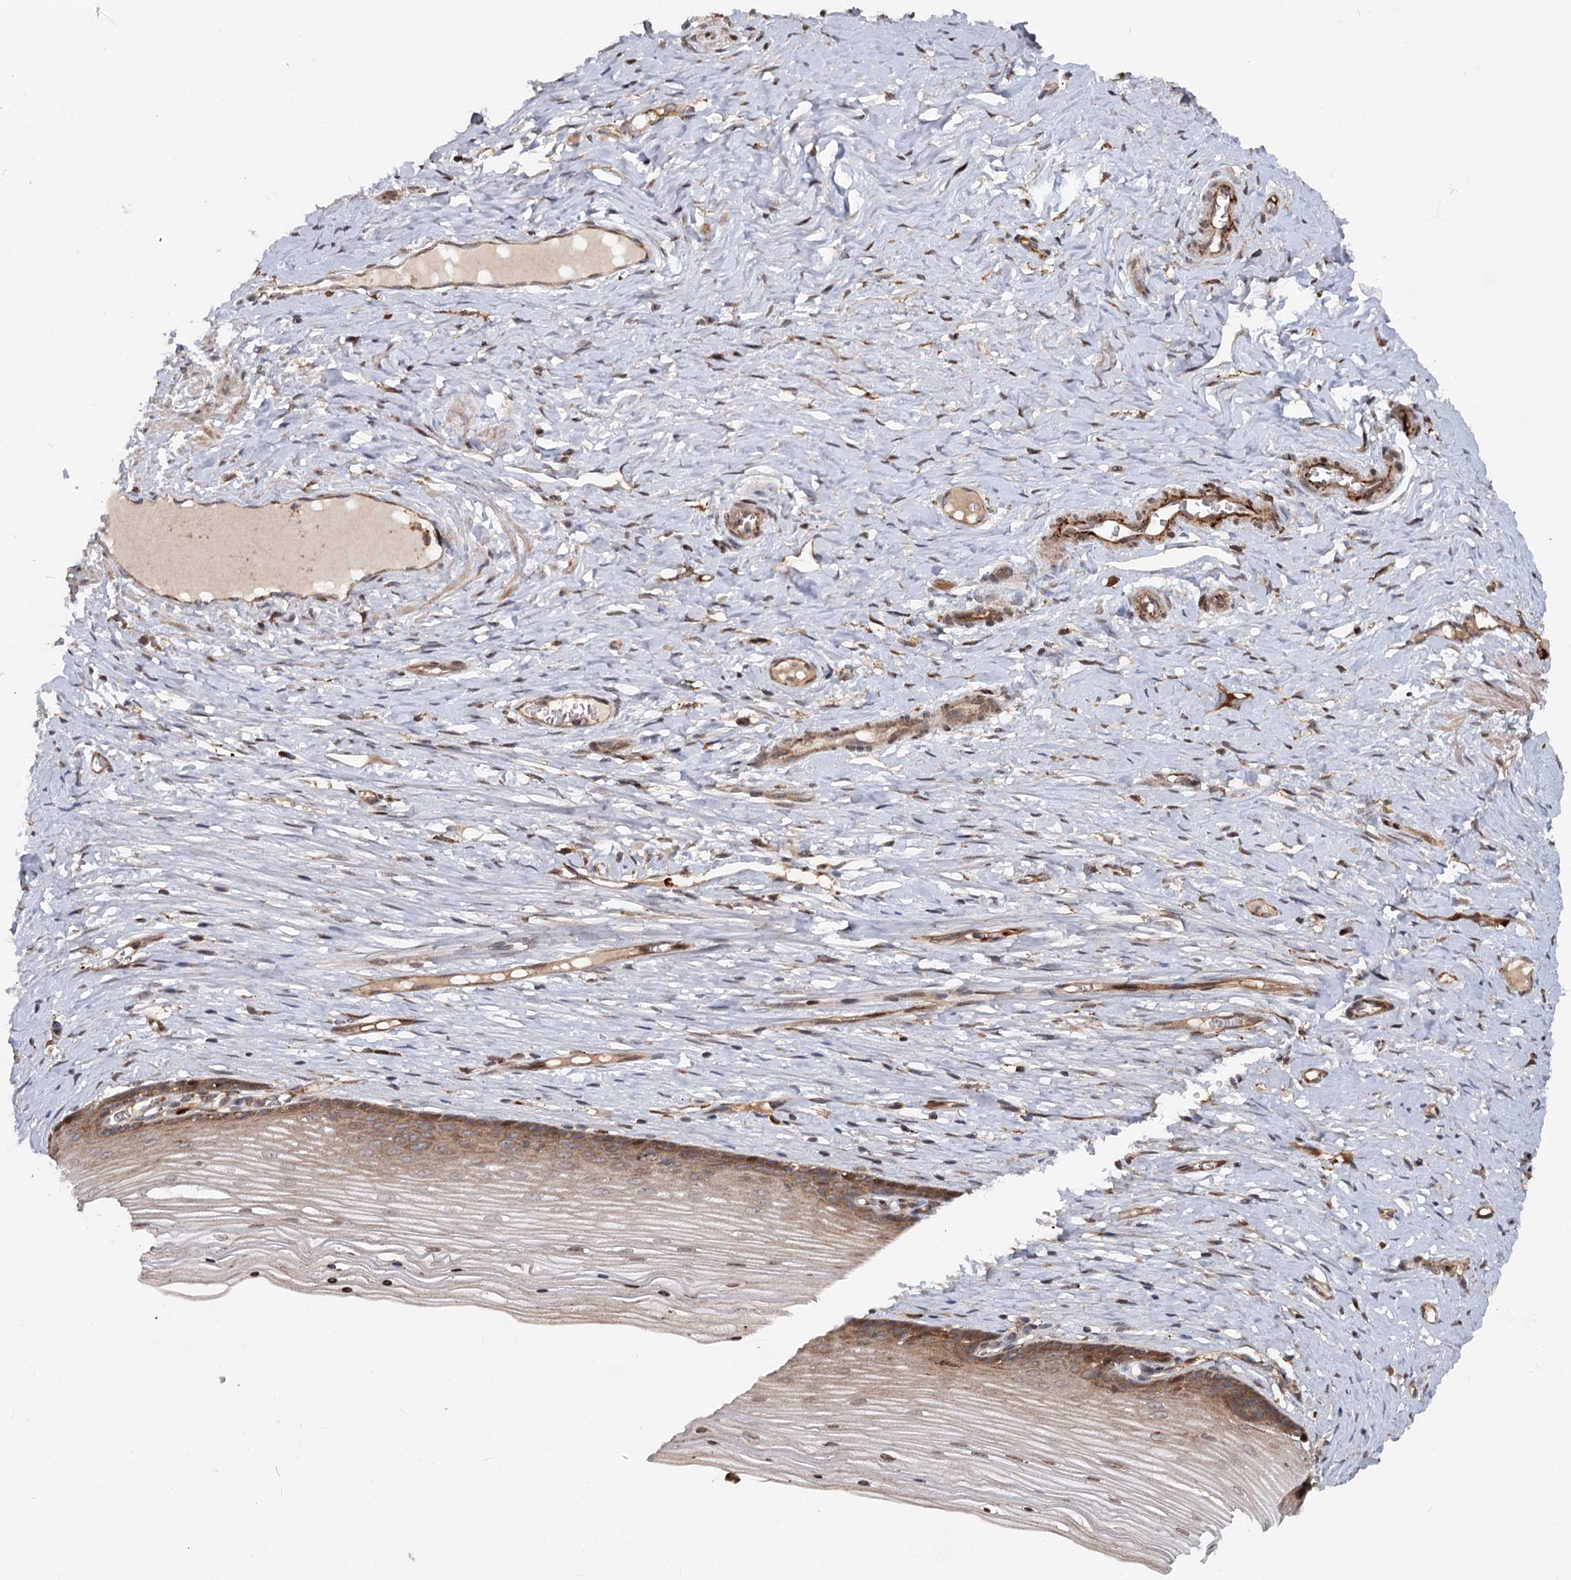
{"staining": {"intensity": "strong", "quantity": "25%-75%", "location": "cytoplasmic/membranous"}, "tissue": "cervix", "cell_type": "Glandular cells", "image_type": "normal", "snomed": [{"axis": "morphology", "description": "Normal tissue, NOS"}, {"axis": "topography", "description": "Cervix"}], "caption": "An image showing strong cytoplasmic/membranous positivity in approximately 25%-75% of glandular cells in unremarkable cervix, as visualized by brown immunohistochemical staining.", "gene": "RNF111", "patient": {"sex": "female", "age": 42}}